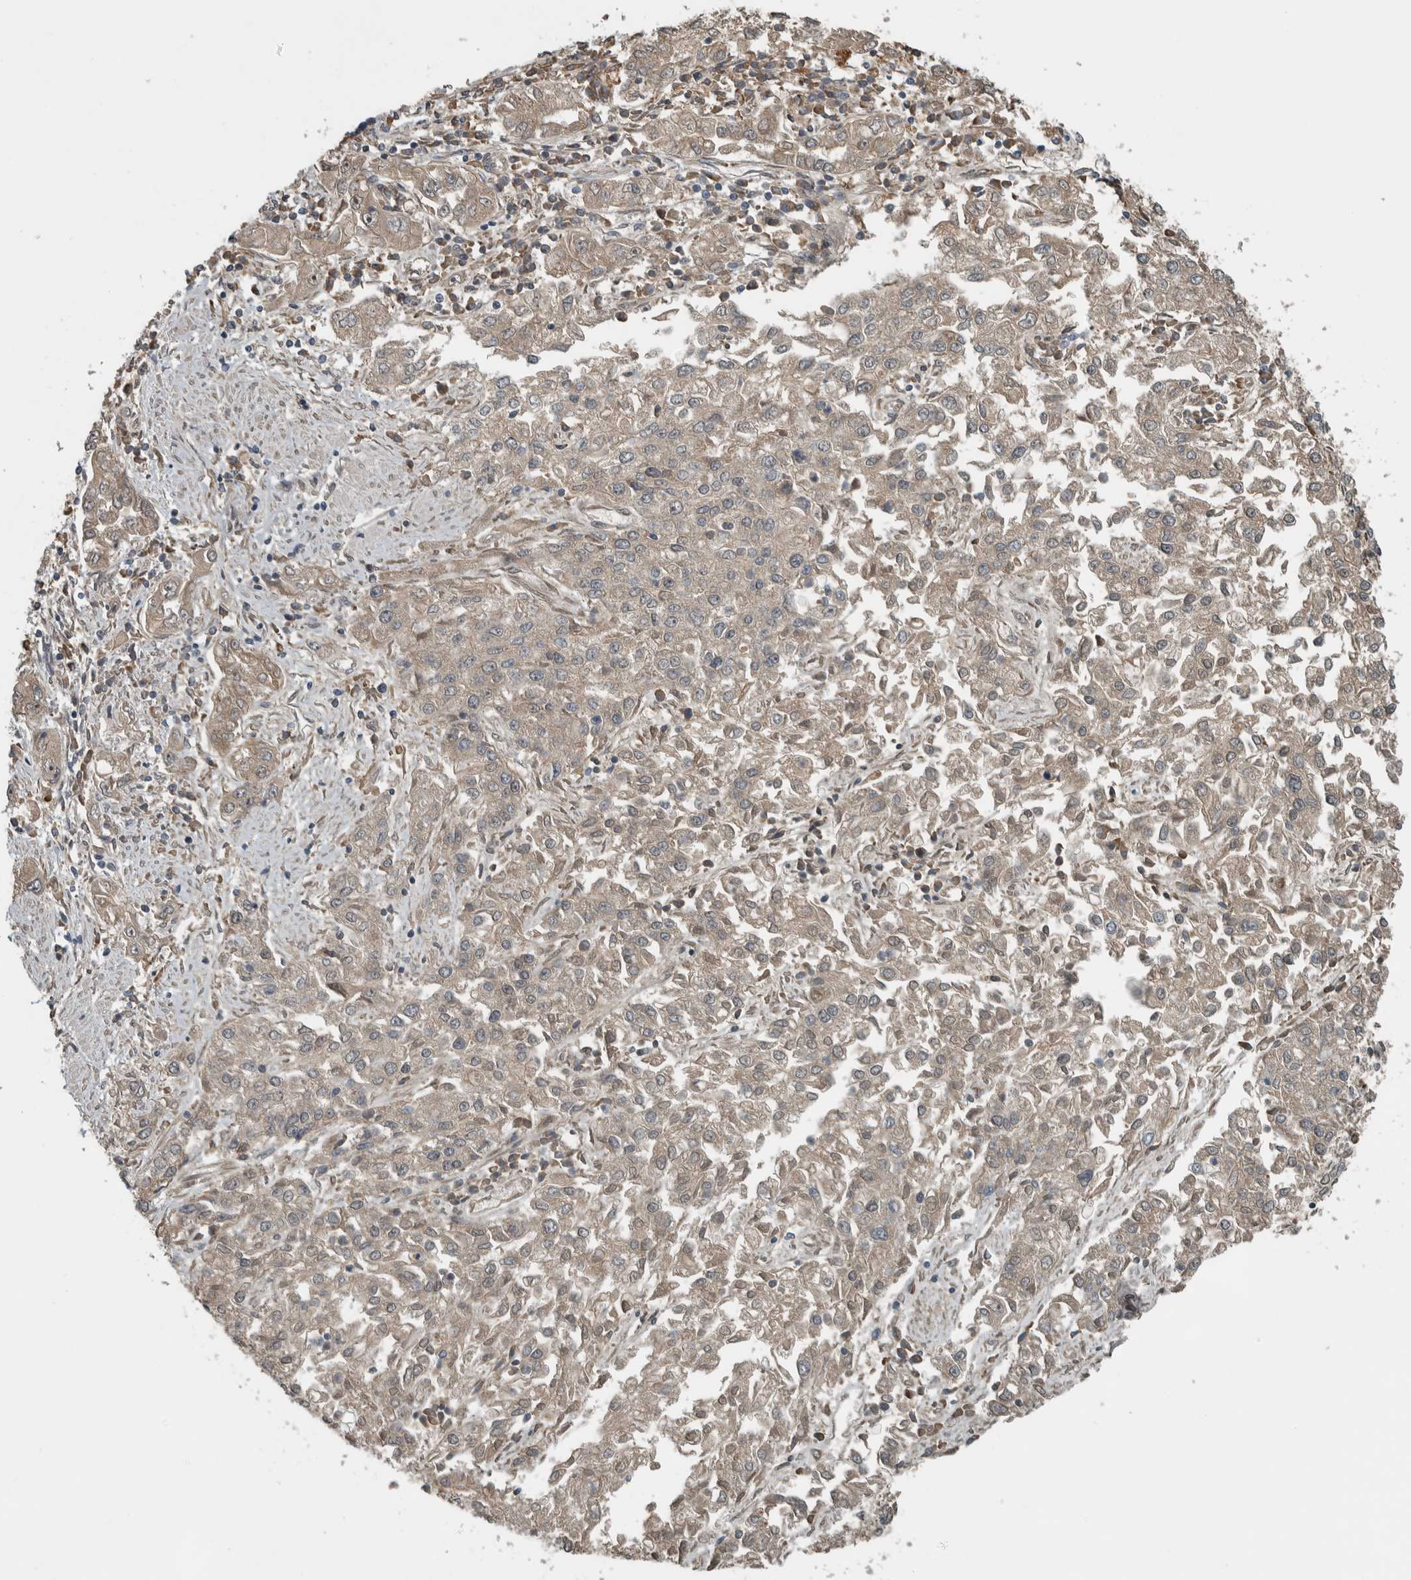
{"staining": {"intensity": "weak", "quantity": "25%-75%", "location": "cytoplasmic/membranous"}, "tissue": "endometrial cancer", "cell_type": "Tumor cells", "image_type": "cancer", "snomed": [{"axis": "morphology", "description": "Adenocarcinoma, NOS"}, {"axis": "topography", "description": "Endometrium"}], "caption": "Protein staining displays weak cytoplasmic/membranous positivity in approximately 25%-75% of tumor cells in endometrial cancer (adenocarcinoma).", "gene": "XPO5", "patient": {"sex": "female", "age": 49}}